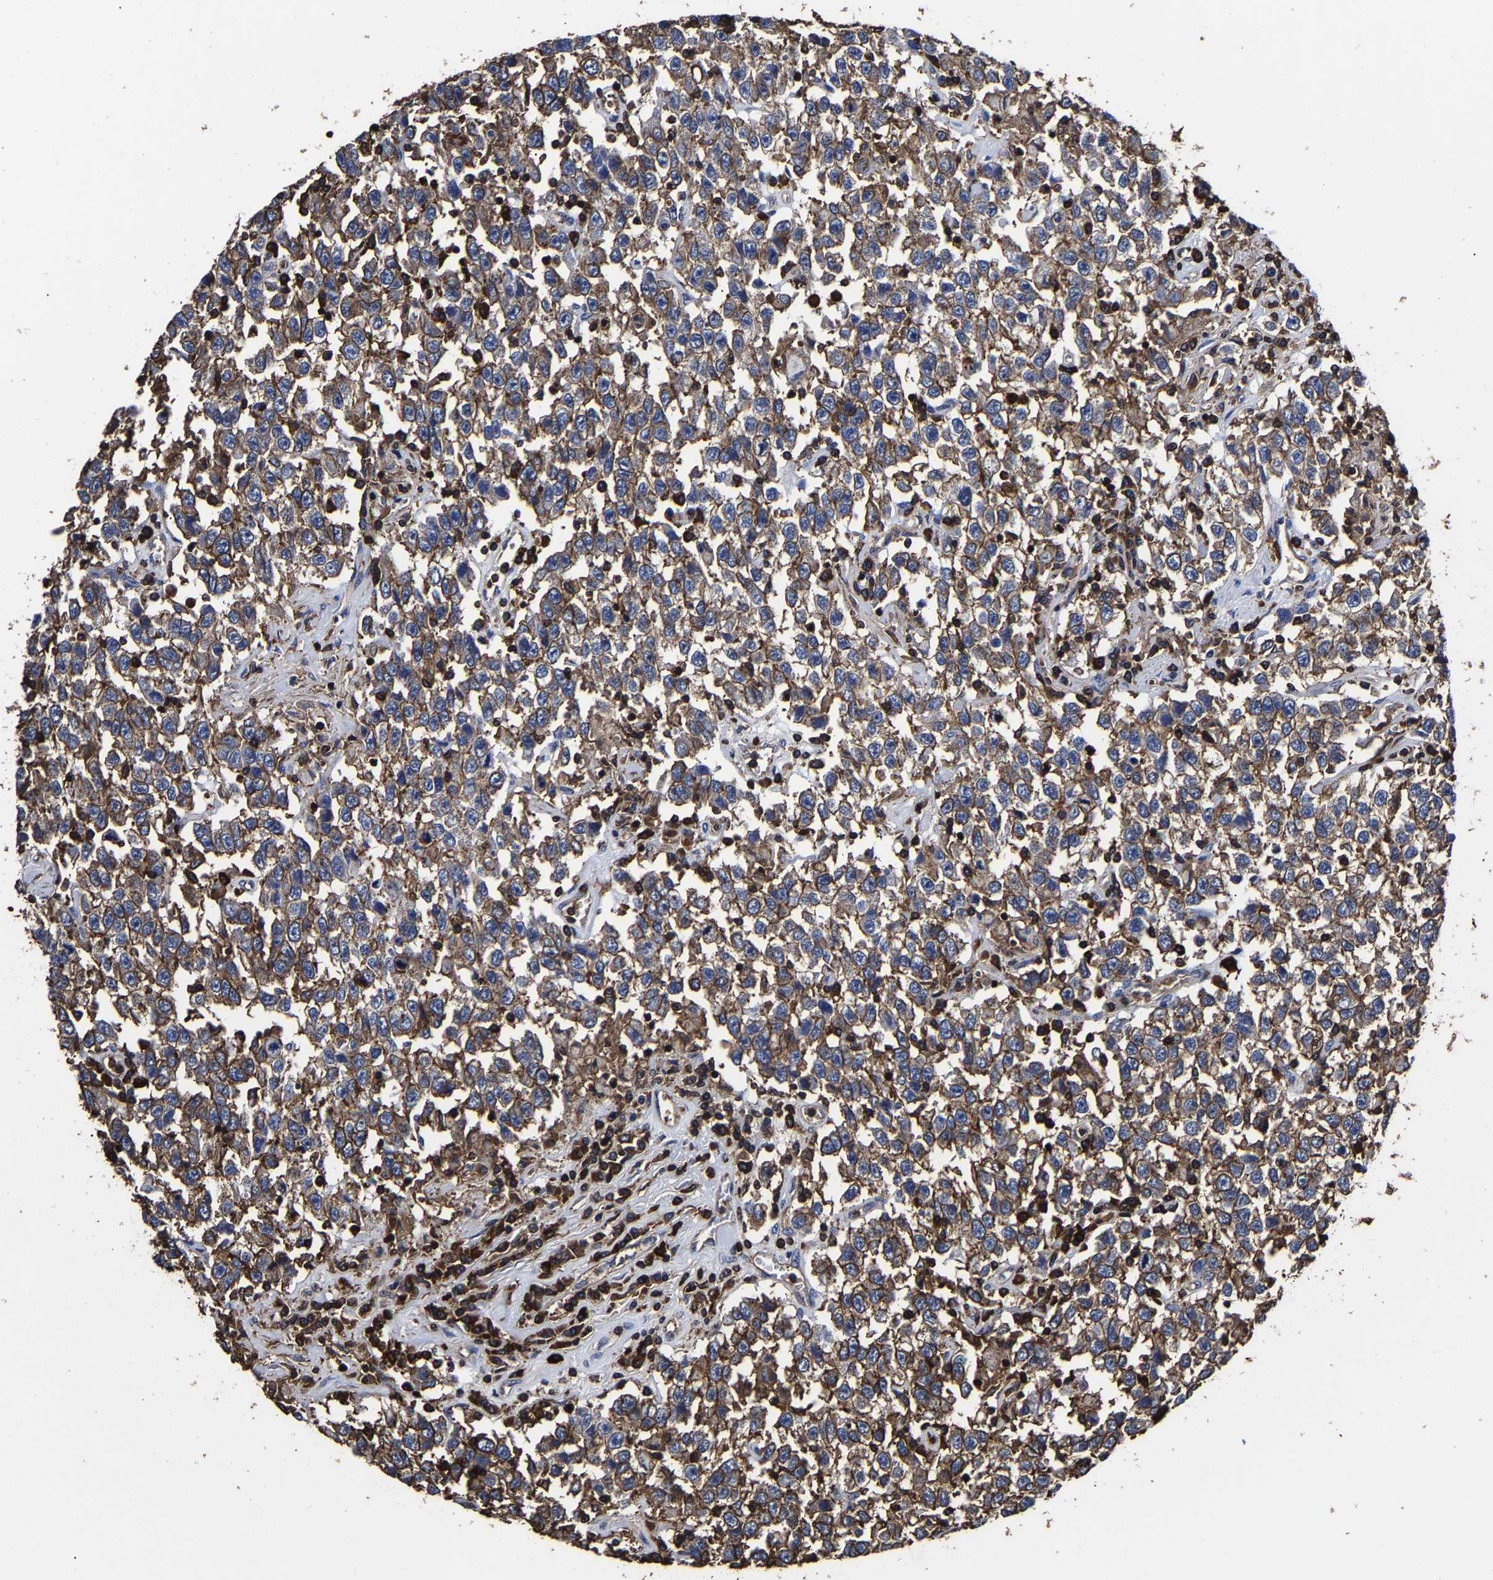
{"staining": {"intensity": "moderate", "quantity": ">75%", "location": "cytoplasmic/membranous"}, "tissue": "testis cancer", "cell_type": "Tumor cells", "image_type": "cancer", "snomed": [{"axis": "morphology", "description": "Seminoma, NOS"}, {"axis": "topography", "description": "Testis"}], "caption": "An image showing moderate cytoplasmic/membranous expression in approximately >75% of tumor cells in seminoma (testis), as visualized by brown immunohistochemical staining.", "gene": "SSH3", "patient": {"sex": "male", "age": 41}}